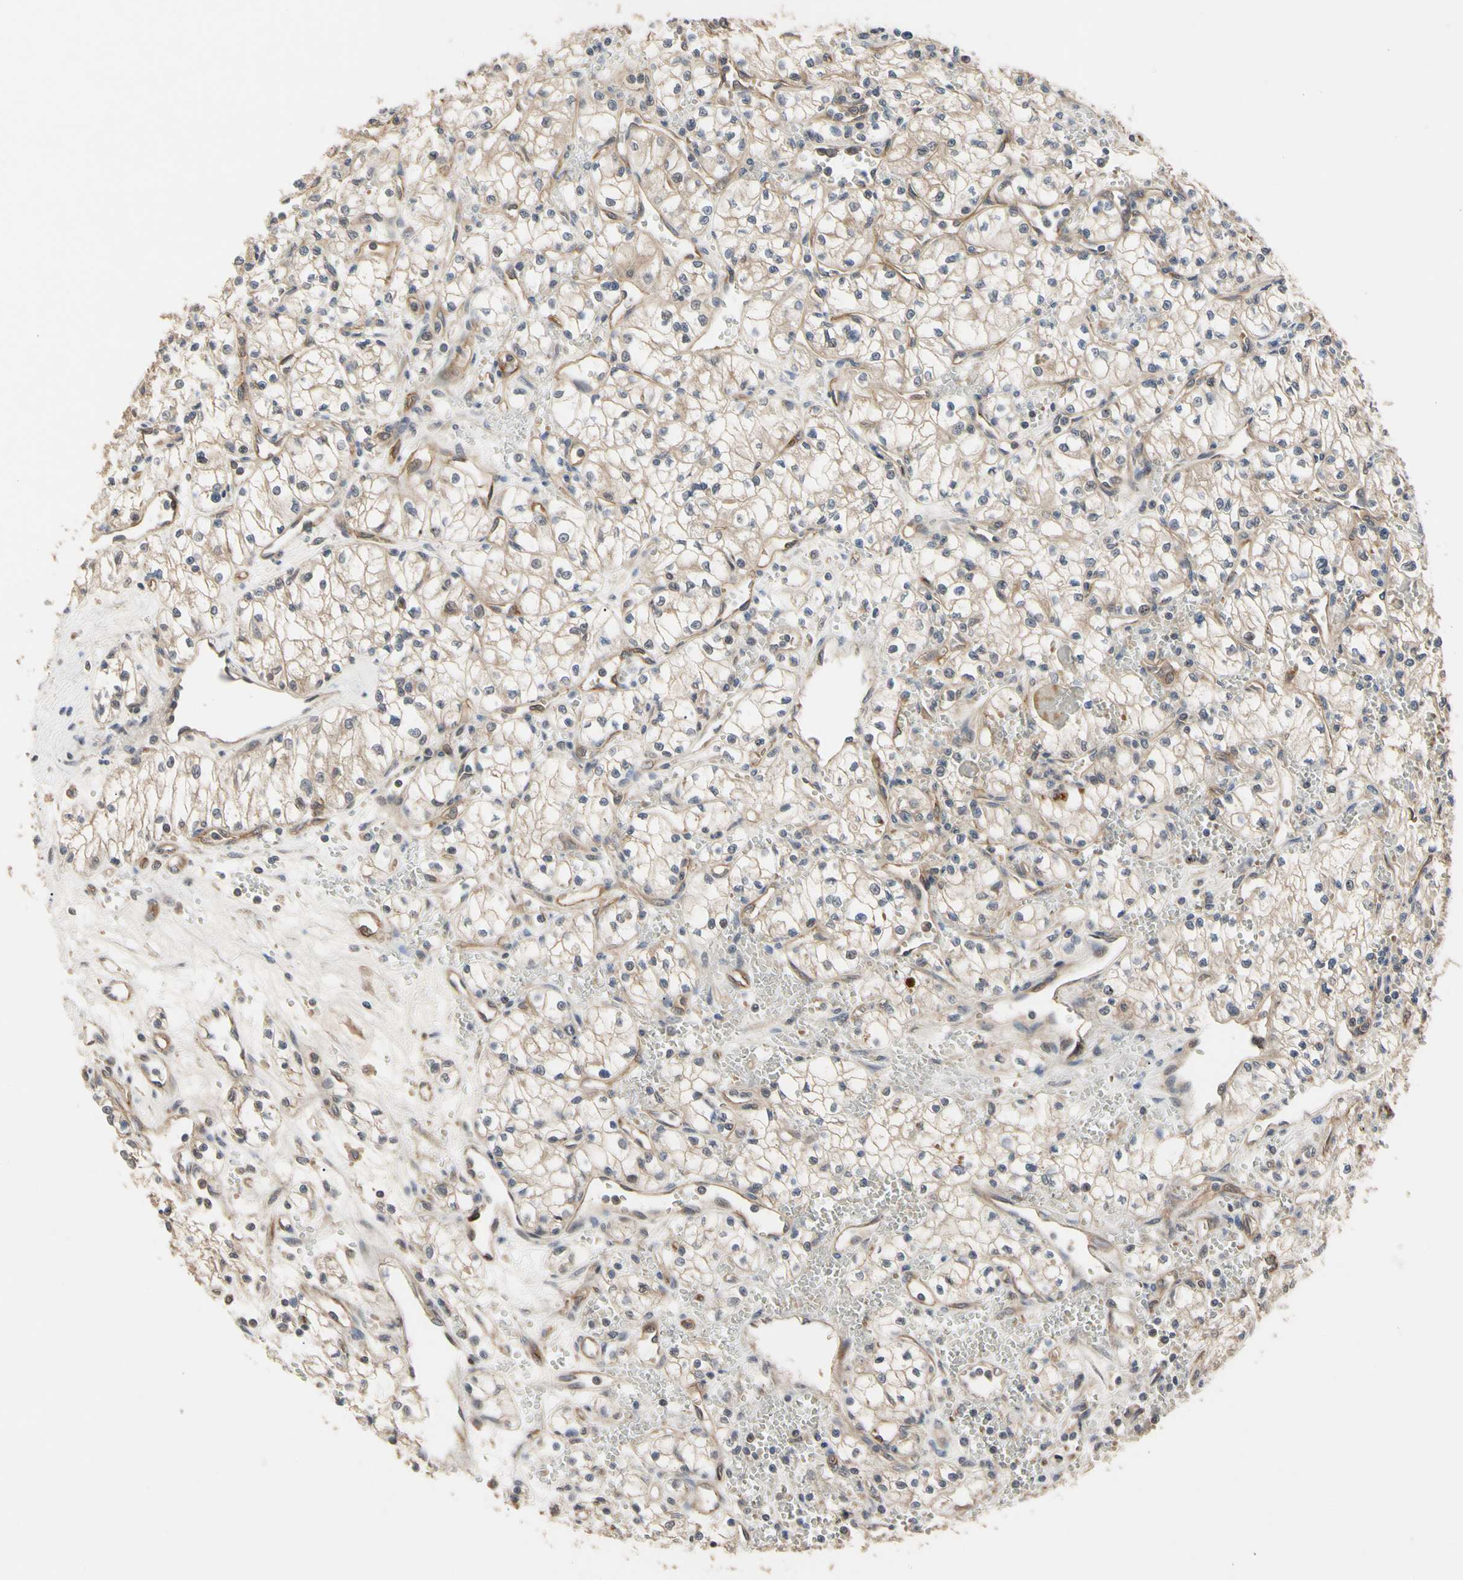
{"staining": {"intensity": "weak", "quantity": "25%-75%", "location": "cytoplasmic/membranous"}, "tissue": "renal cancer", "cell_type": "Tumor cells", "image_type": "cancer", "snomed": [{"axis": "morphology", "description": "Normal tissue, NOS"}, {"axis": "morphology", "description": "Adenocarcinoma, NOS"}, {"axis": "topography", "description": "Kidney"}], "caption": "Tumor cells reveal weak cytoplasmic/membranous positivity in about 25%-75% of cells in renal cancer (adenocarcinoma). (brown staining indicates protein expression, while blue staining denotes nuclei).", "gene": "CYTIP", "patient": {"sex": "male", "age": 59}}